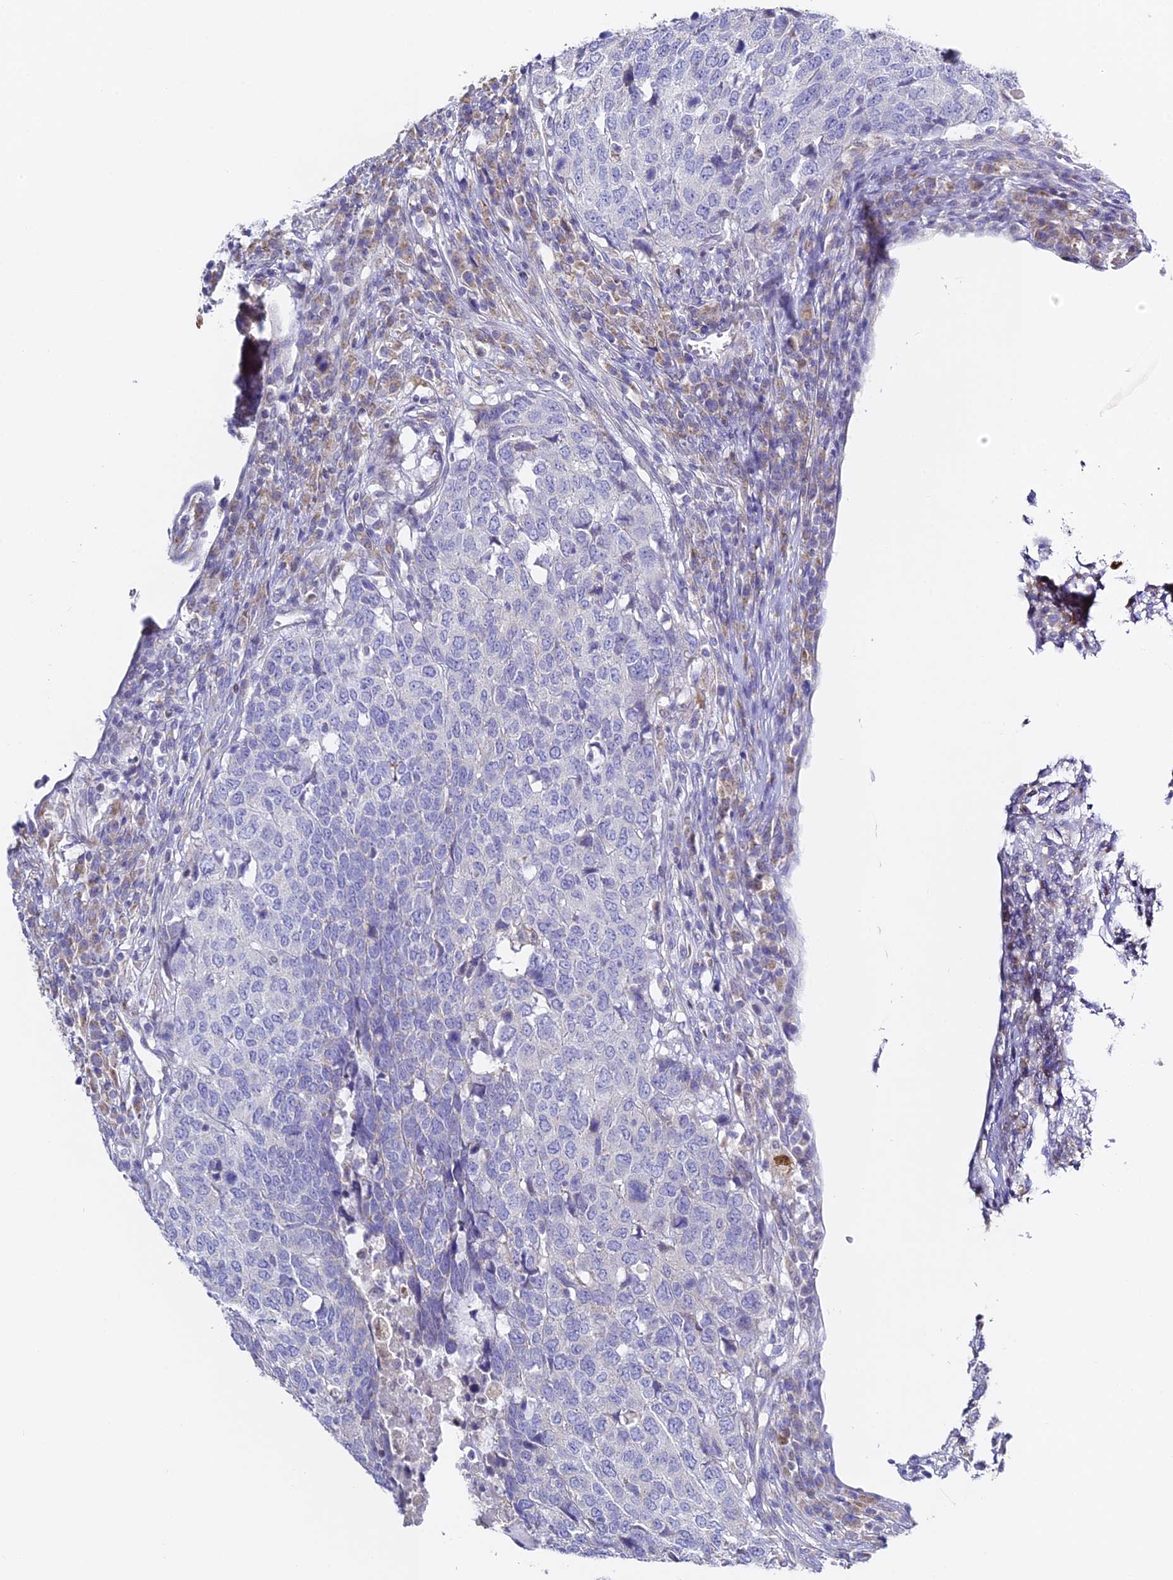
{"staining": {"intensity": "negative", "quantity": "none", "location": "none"}, "tissue": "head and neck cancer", "cell_type": "Tumor cells", "image_type": "cancer", "snomed": [{"axis": "morphology", "description": "Squamous cell carcinoma, NOS"}, {"axis": "topography", "description": "Head-Neck"}], "caption": "Protein analysis of head and neck cancer exhibits no significant staining in tumor cells. The staining was performed using DAB to visualize the protein expression in brown, while the nuclei were stained in blue with hematoxylin (Magnification: 20x).", "gene": "SERP1", "patient": {"sex": "male", "age": 66}}